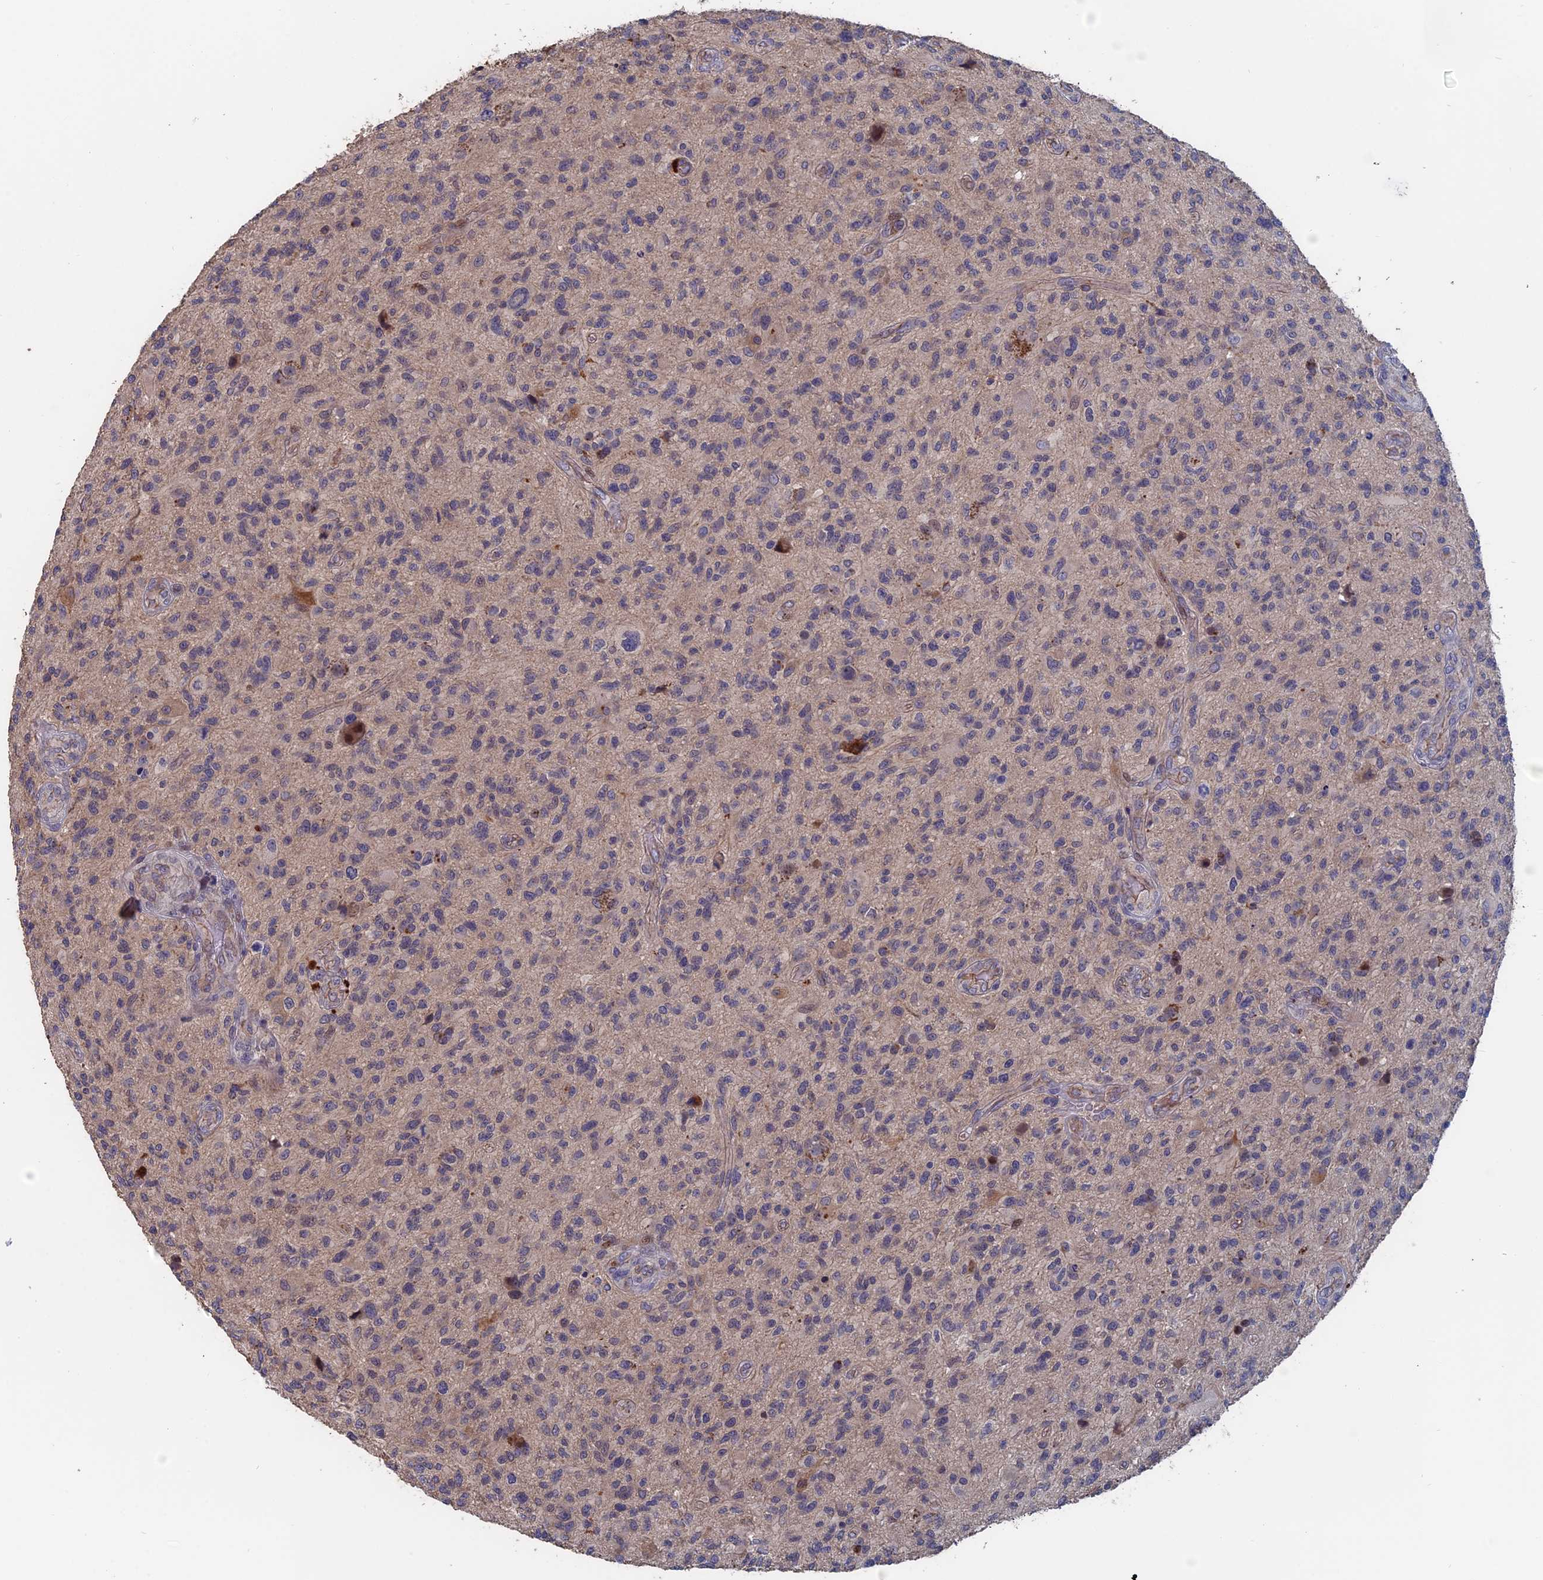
{"staining": {"intensity": "negative", "quantity": "none", "location": "none"}, "tissue": "glioma", "cell_type": "Tumor cells", "image_type": "cancer", "snomed": [{"axis": "morphology", "description": "Glioma, malignant, High grade"}, {"axis": "topography", "description": "Brain"}], "caption": "The image reveals no staining of tumor cells in glioma. The staining is performed using DAB brown chromogen with nuclei counter-stained in using hematoxylin.", "gene": "SLC33A1", "patient": {"sex": "male", "age": 47}}